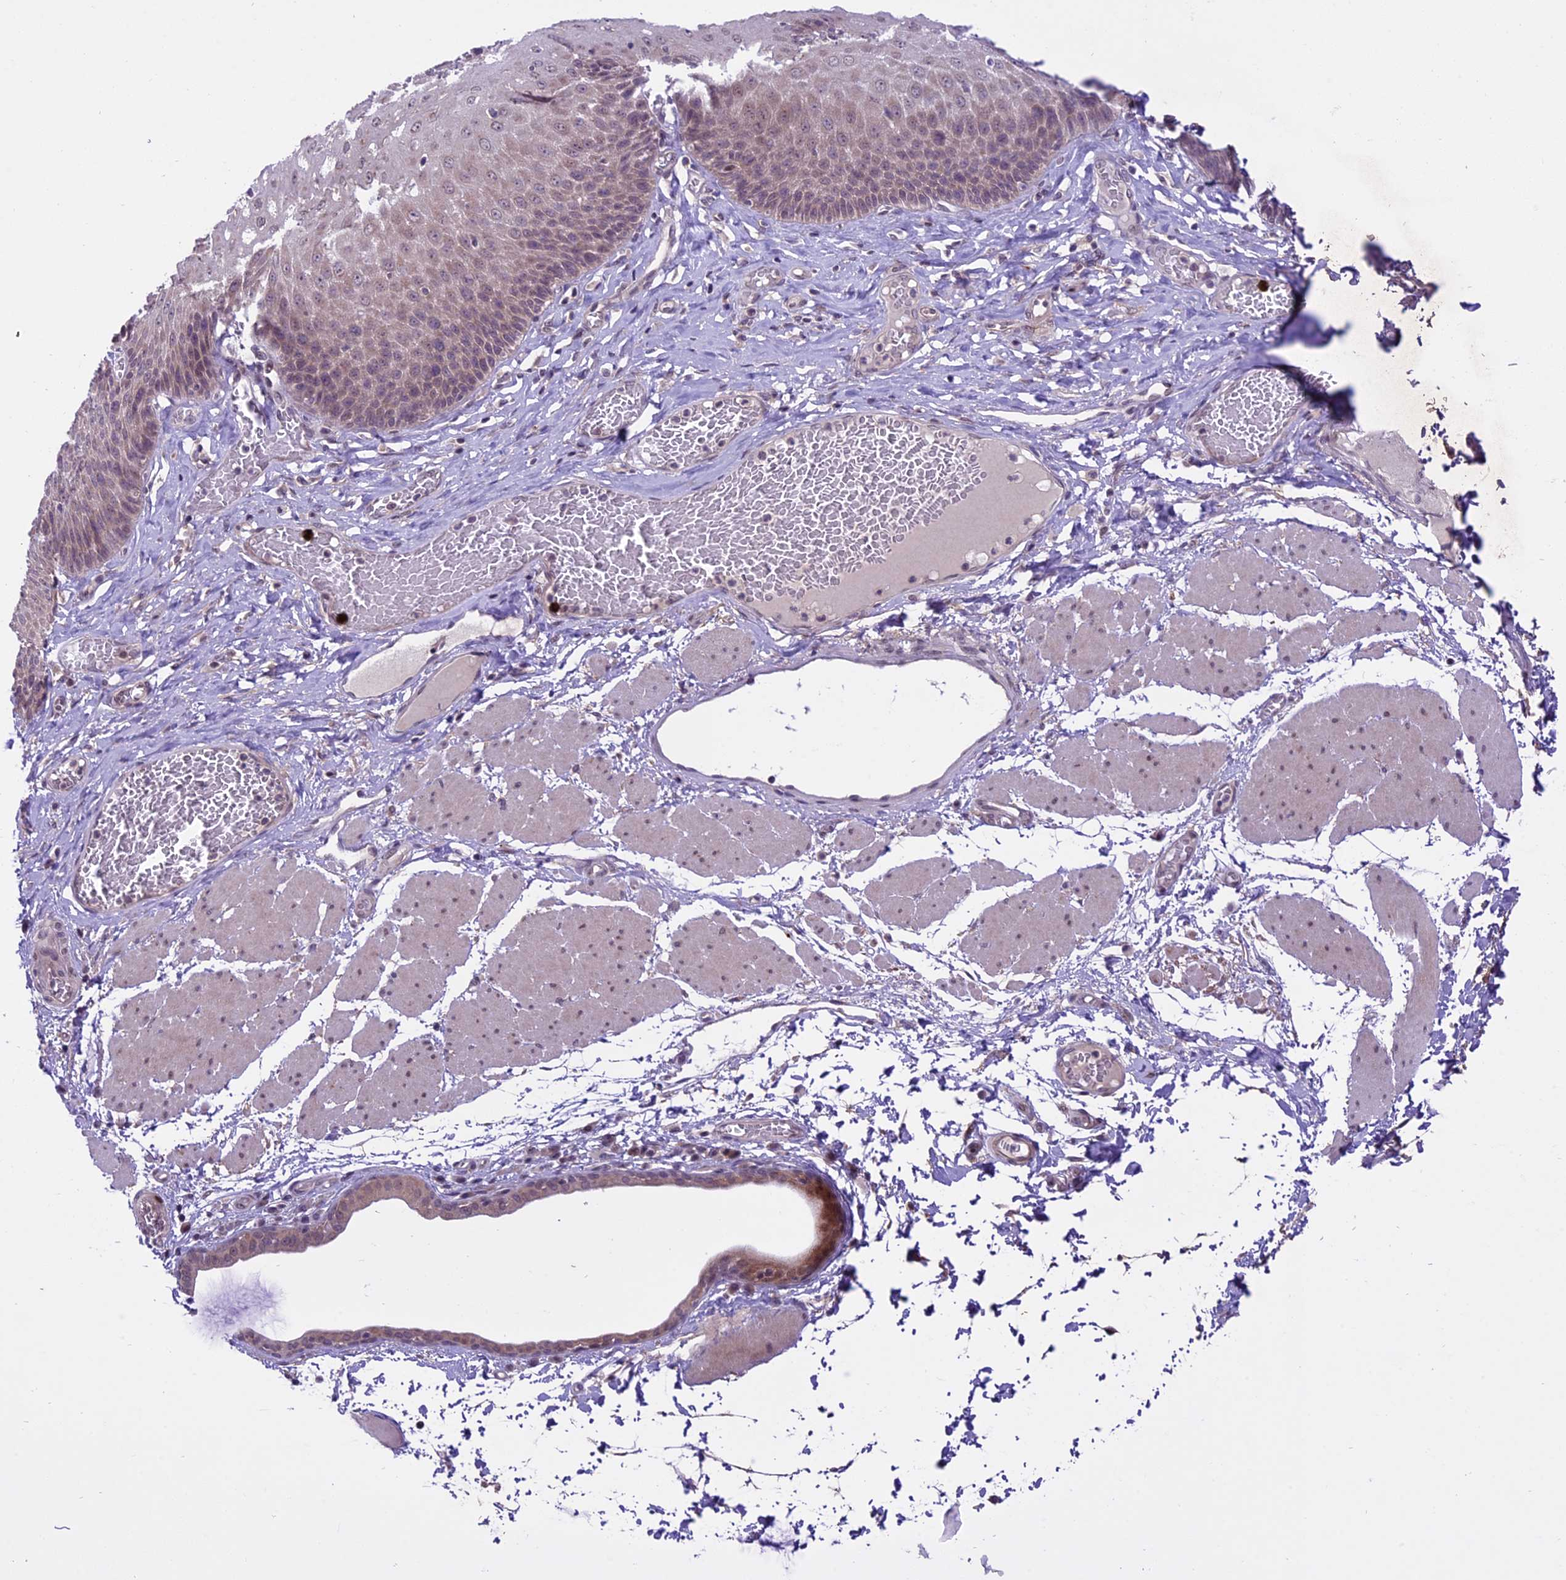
{"staining": {"intensity": "moderate", "quantity": "25%-75%", "location": "nuclear"}, "tissue": "esophagus", "cell_type": "Squamous epithelial cells", "image_type": "normal", "snomed": [{"axis": "morphology", "description": "Normal tissue, NOS"}, {"axis": "topography", "description": "Esophagus"}], "caption": "Immunohistochemical staining of normal esophagus exhibits moderate nuclear protein staining in approximately 25%-75% of squamous epithelial cells. The protein of interest is shown in brown color, while the nuclei are stained blue.", "gene": "SPRED1", "patient": {"sex": "male", "age": 60}}